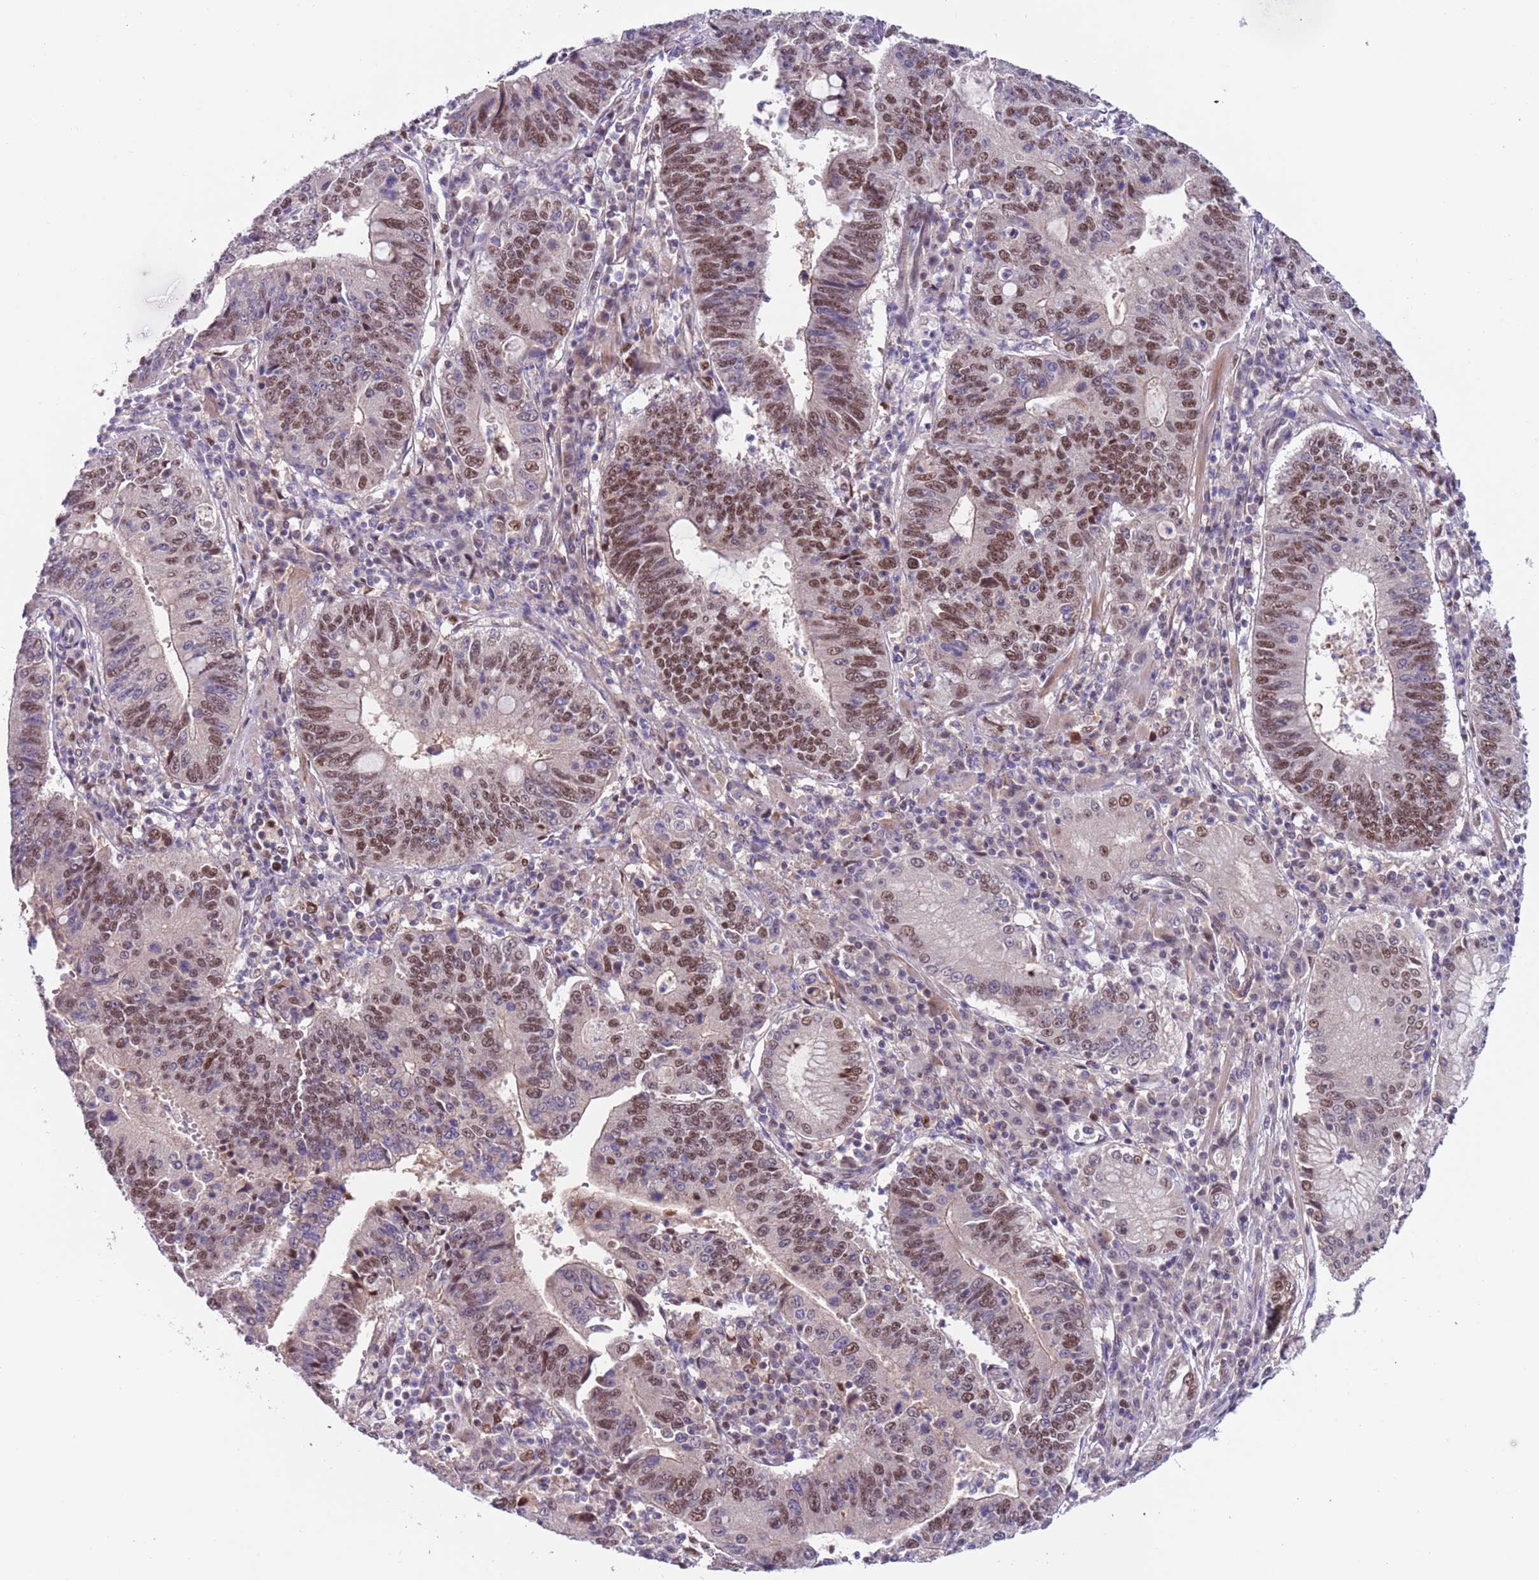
{"staining": {"intensity": "moderate", "quantity": ">75%", "location": "nuclear"}, "tissue": "stomach cancer", "cell_type": "Tumor cells", "image_type": "cancer", "snomed": [{"axis": "morphology", "description": "Adenocarcinoma, NOS"}, {"axis": "topography", "description": "Stomach"}], "caption": "Immunohistochemical staining of human stomach cancer (adenocarcinoma) exhibits medium levels of moderate nuclear expression in about >75% of tumor cells. The staining is performed using DAB brown chromogen to label protein expression. The nuclei are counter-stained blue using hematoxylin.", "gene": "RMND5B", "patient": {"sex": "male", "age": 59}}